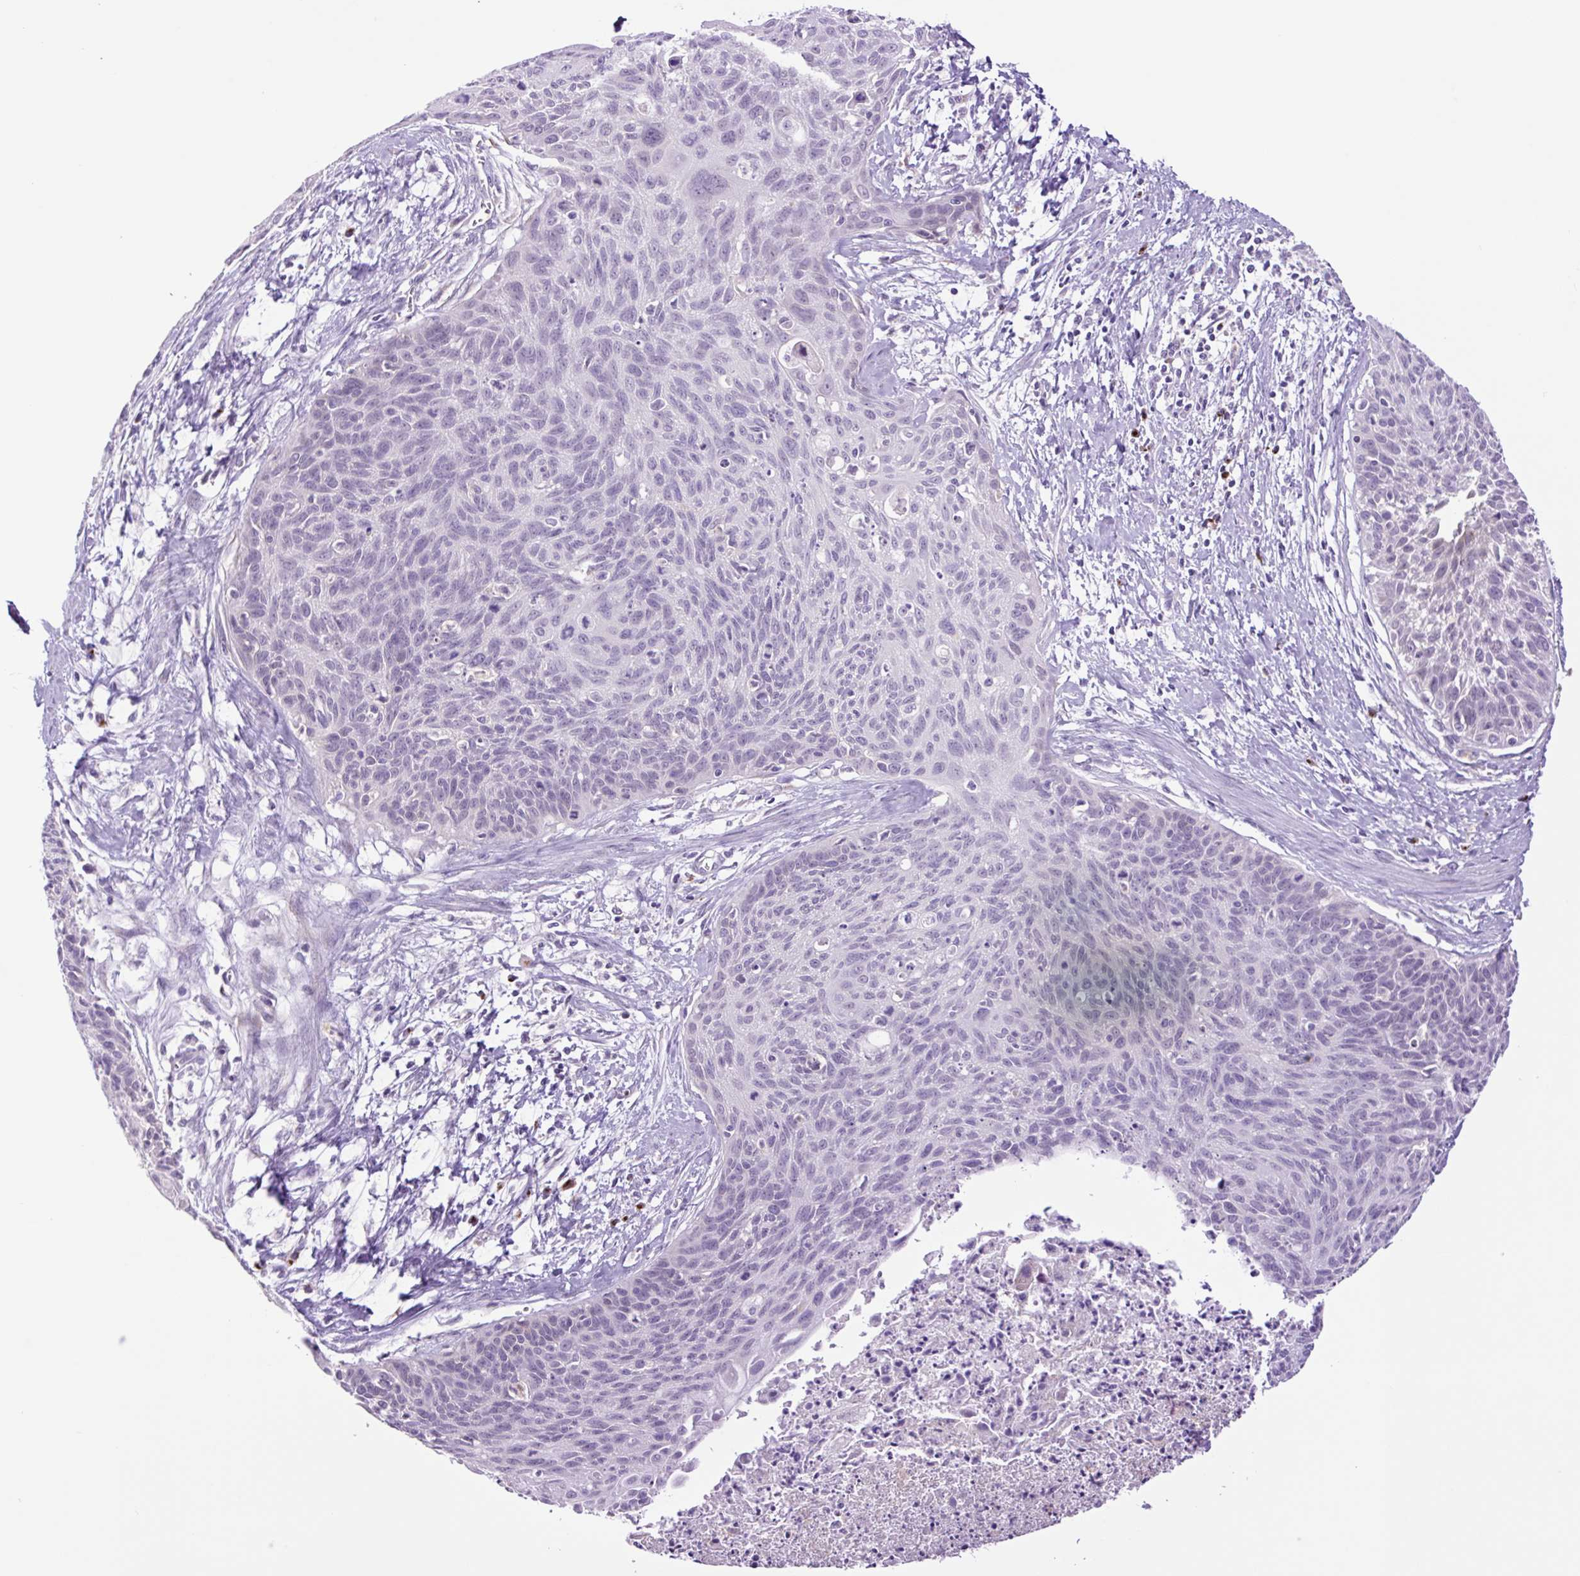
{"staining": {"intensity": "negative", "quantity": "none", "location": "none"}, "tissue": "cervical cancer", "cell_type": "Tumor cells", "image_type": "cancer", "snomed": [{"axis": "morphology", "description": "Squamous cell carcinoma, NOS"}, {"axis": "topography", "description": "Cervix"}], "caption": "Protein analysis of squamous cell carcinoma (cervical) exhibits no significant staining in tumor cells.", "gene": "MFSD3", "patient": {"sex": "female", "age": 55}}